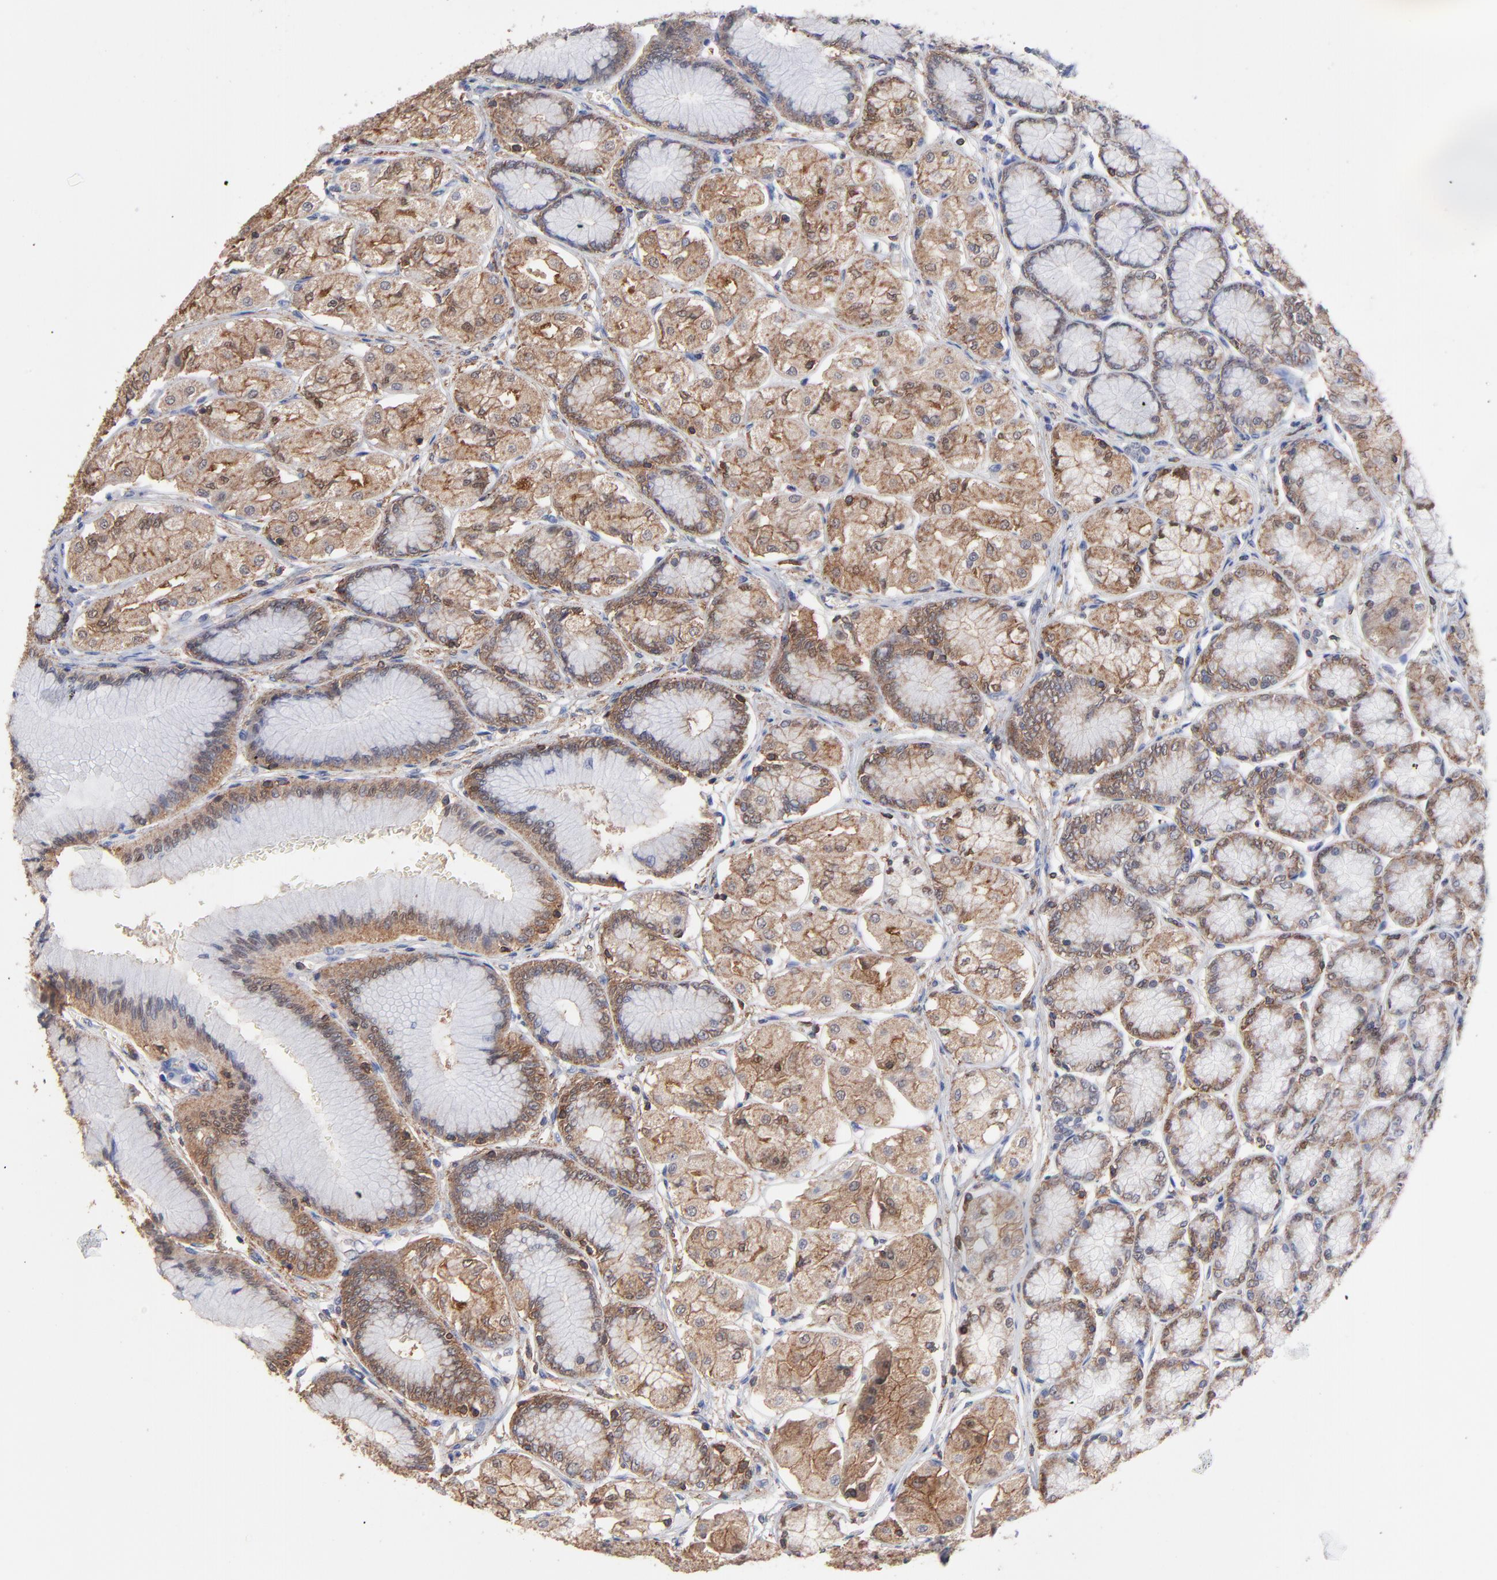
{"staining": {"intensity": "strong", "quantity": ">75%", "location": "cytoplasmic/membranous"}, "tissue": "stomach", "cell_type": "Glandular cells", "image_type": "normal", "snomed": [{"axis": "morphology", "description": "Normal tissue, NOS"}, {"axis": "morphology", "description": "Adenocarcinoma, NOS"}, {"axis": "topography", "description": "Stomach"}, {"axis": "topography", "description": "Stomach, lower"}], "caption": "Immunohistochemistry micrograph of normal stomach: stomach stained using IHC exhibits high levels of strong protein expression localized specifically in the cytoplasmic/membranous of glandular cells, appearing as a cytoplasmic/membranous brown color.", "gene": "ASL", "patient": {"sex": "female", "age": 65}}